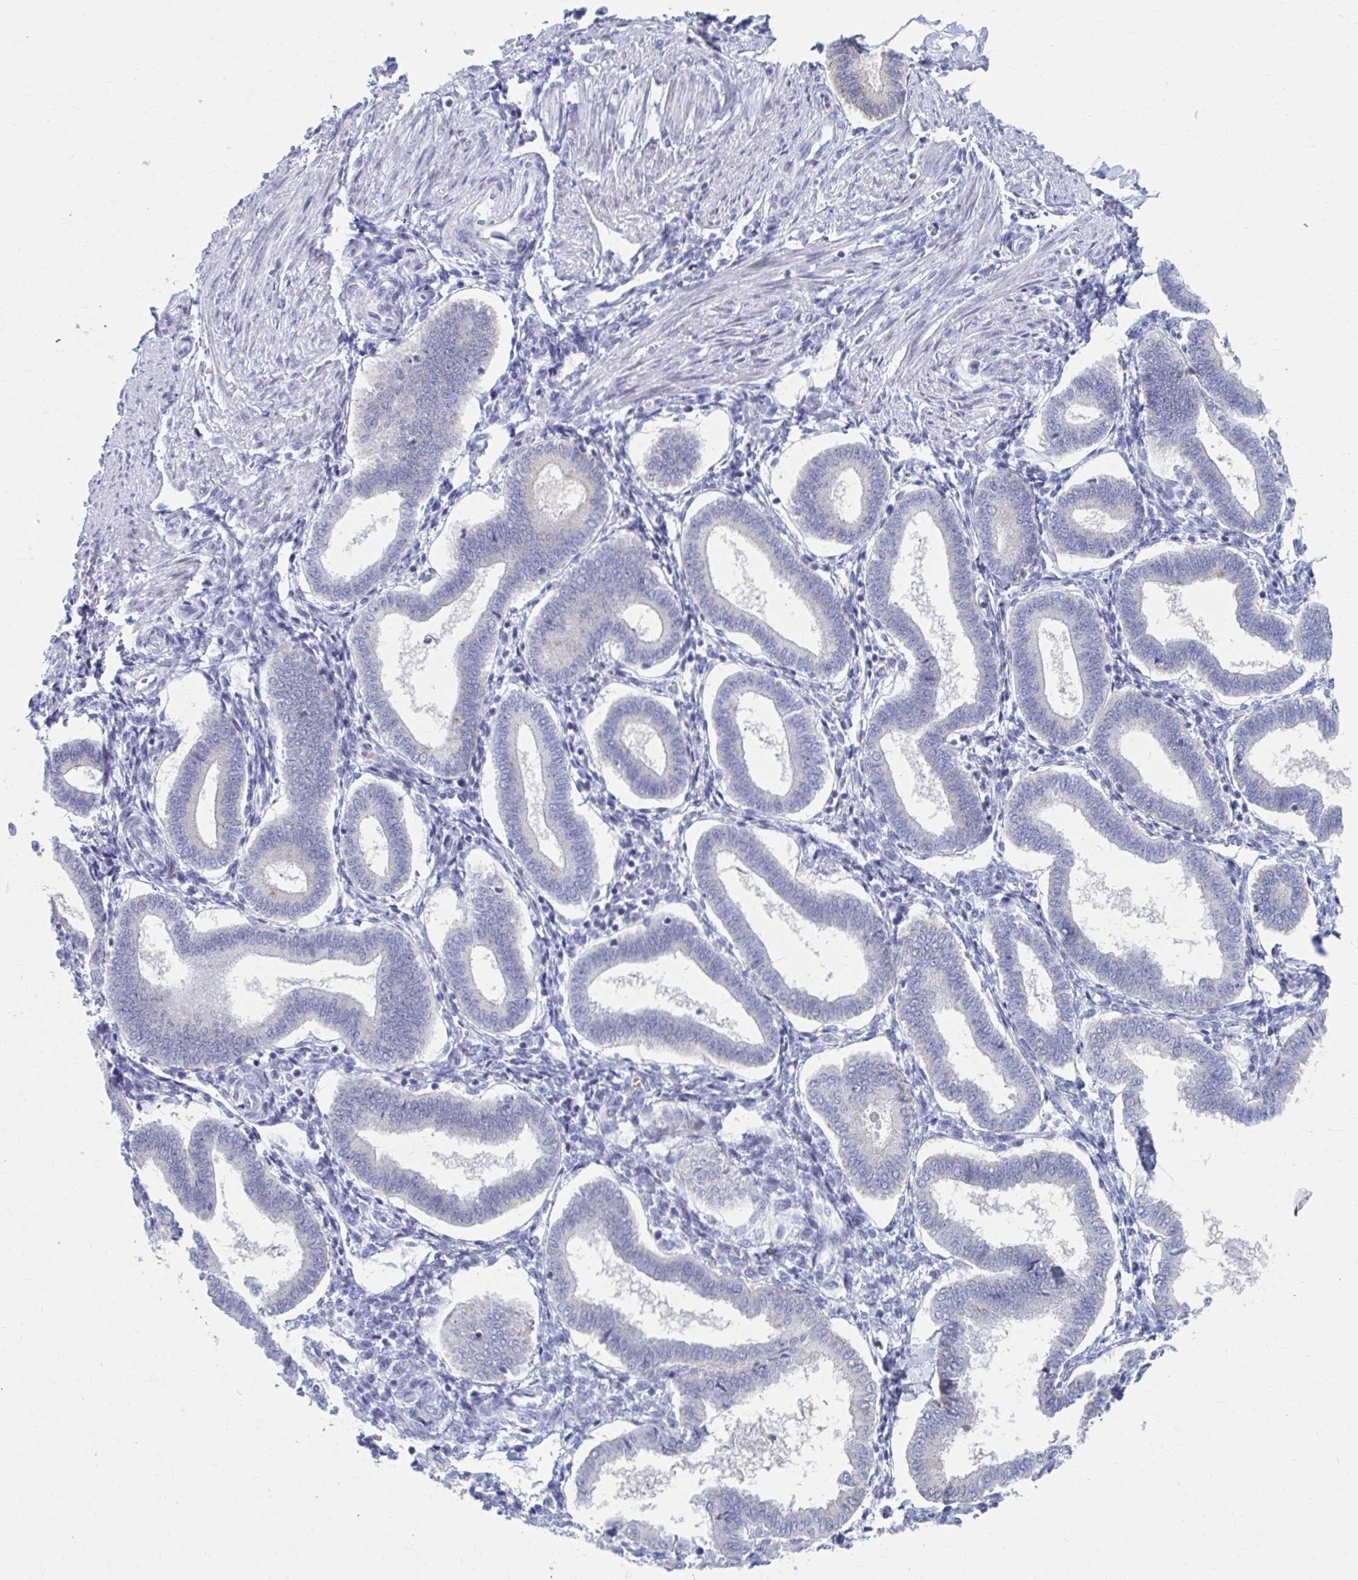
{"staining": {"intensity": "negative", "quantity": "none", "location": "none"}, "tissue": "endometrium", "cell_type": "Cells in endometrial stroma", "image_type": "normal", "snomed": [{"axis": "morphology", "description": "Normal tissue, NOS"}, {"axis": "topography", "description": "Endometrium"}], "caption": "Cells in endometrial stroma are negative for brown protein staining in benign endometrium. (DAB (3,3'-diaminobenzidine) immunohistochemistry with hematoxylin counter stain).", "gene": "ABHD16B", "patient": {"sex": "female", "age": 24}}